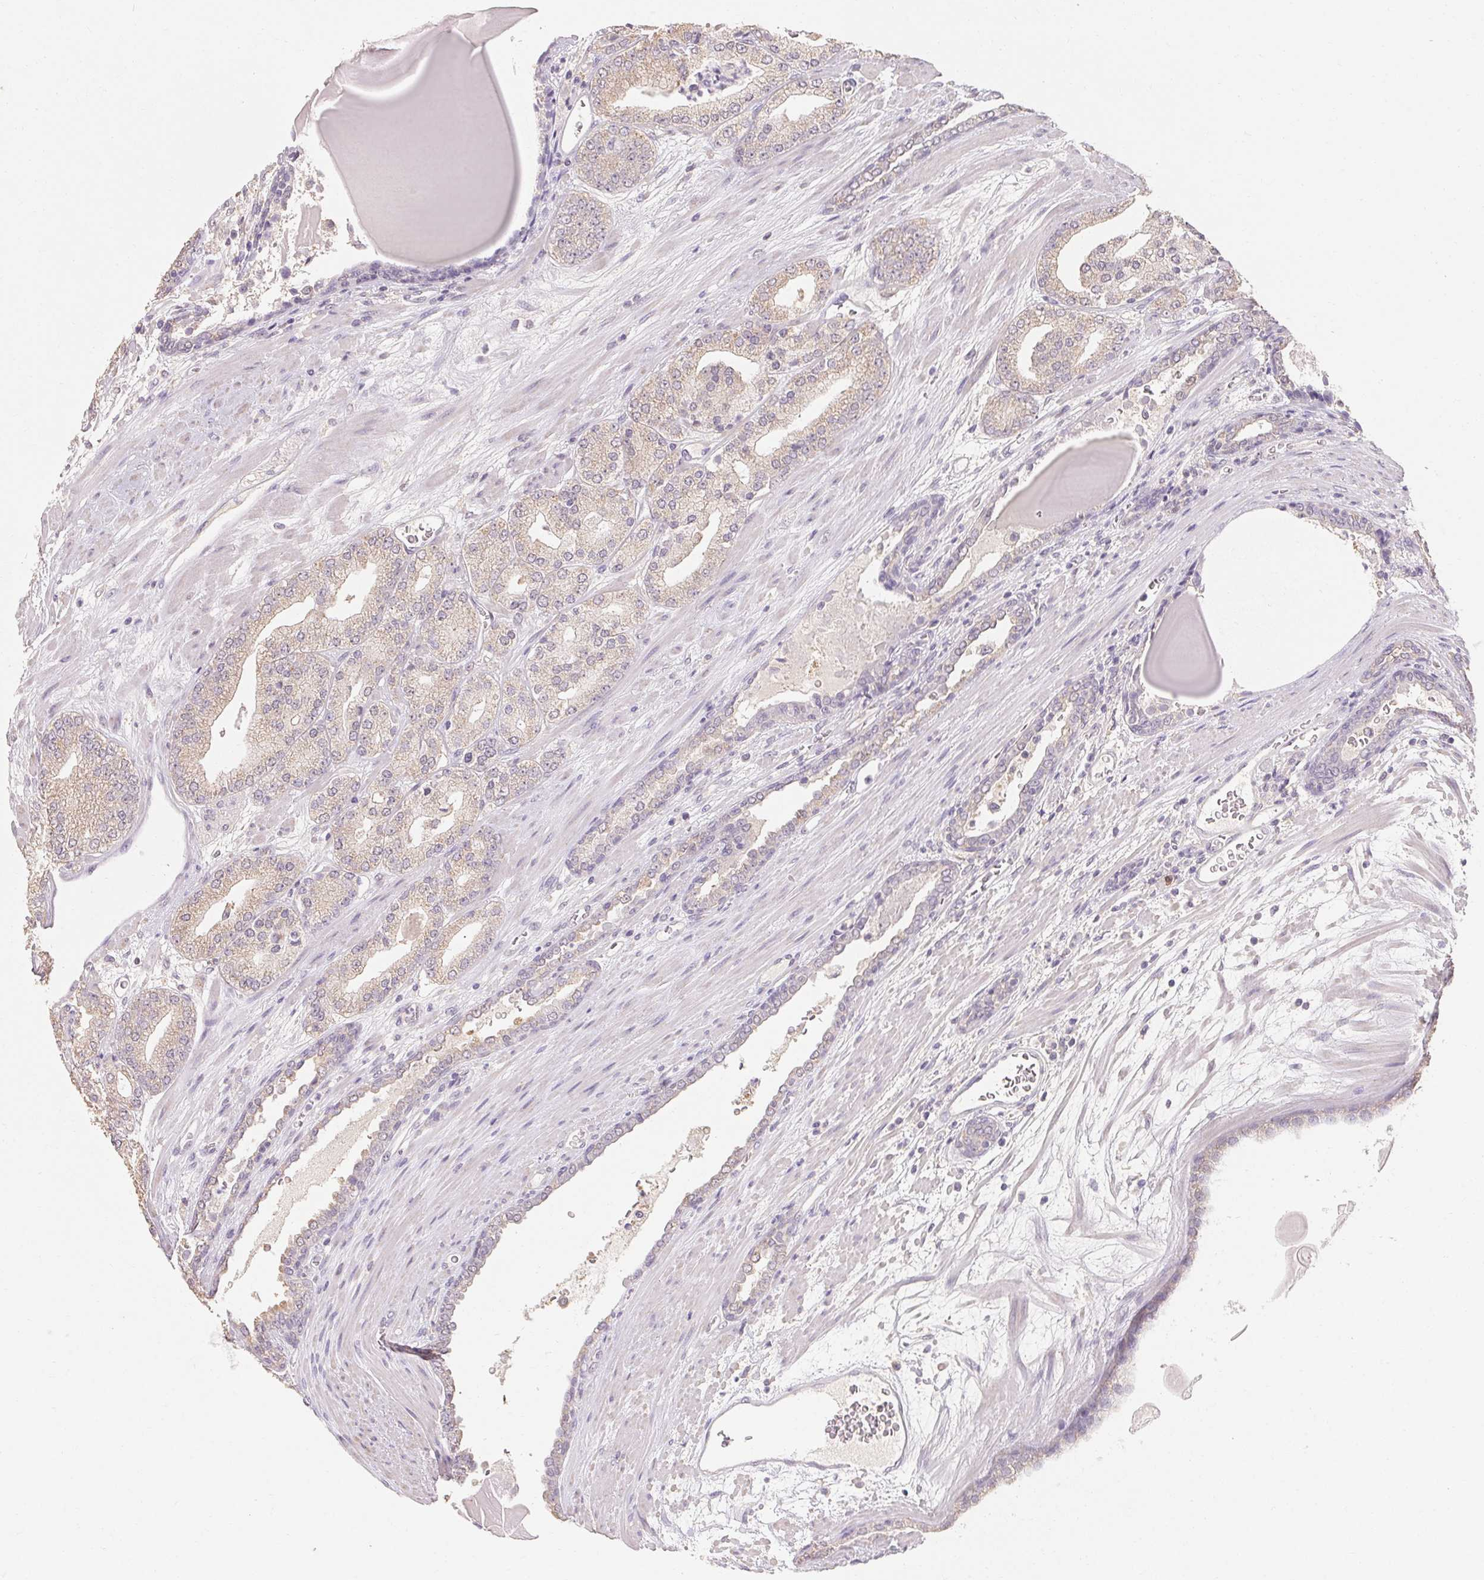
{"staining": {"intensity": "weak", "quantity": "25%-75%", "location": "cytoplasmic/membranous"}, "tissue": "prostate cancer", "cell_type": "Tumor cells", "image_type": "cancer", "snomed": [{"axis": "morphology", "description": "Adenocarcinoma, High grade"}, {"axis": "topography", "description": "Prostate"}], "caption": "Brown immunohistochemical staining in prostate cancer (adenocarcinoma (high-grade)) reveals weak cytoplasmic/membranous staining in approximately 25%-75% of tumor cells. The staining was performed using DAB (3,3'-diaminobenzidine), with brown indicating positive protein expression. Nuclei are stained blue with hematoxylin.", "gene": "MAP7D2", "patient": {"sex": "male", "age": 64}}